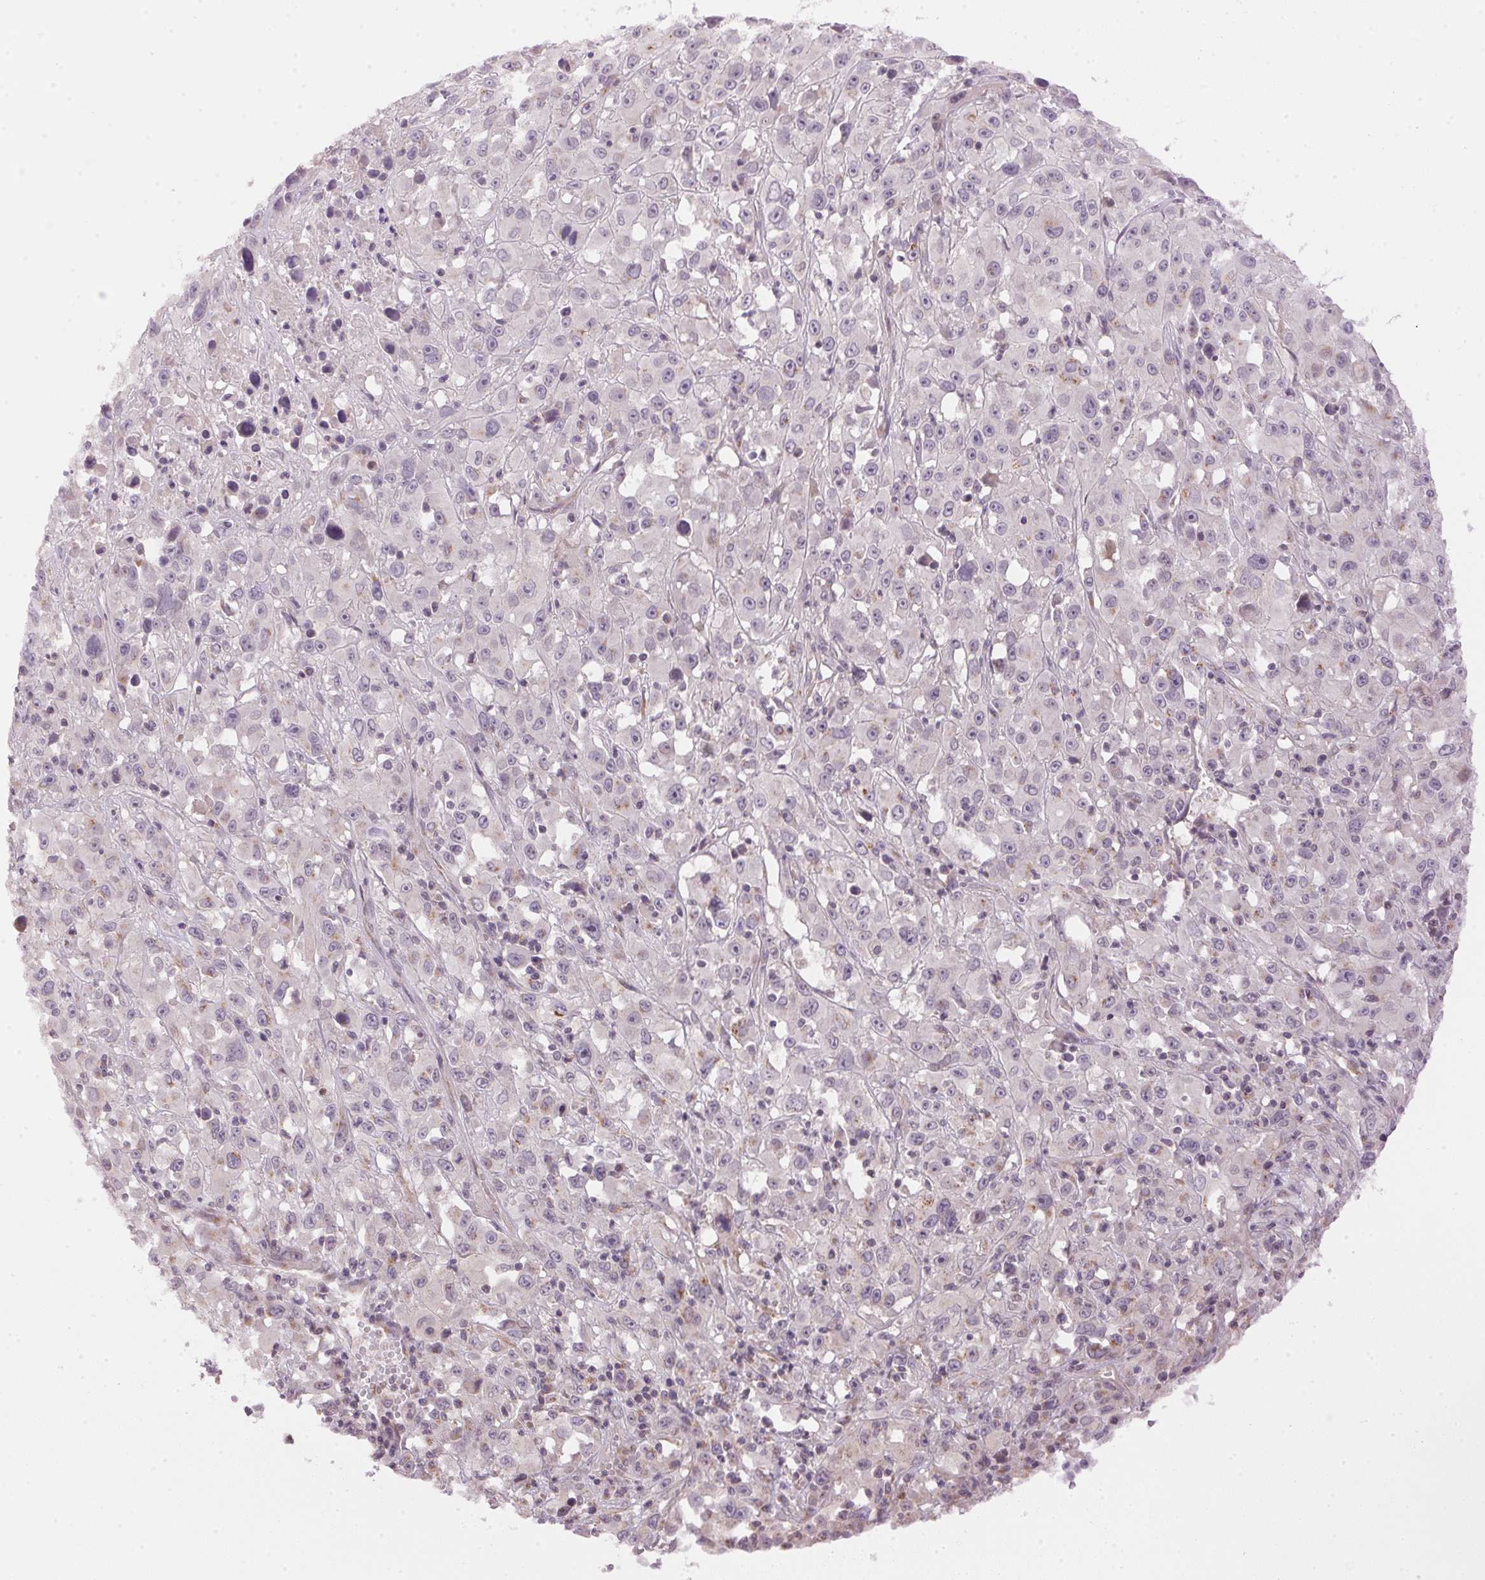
{"staining": {"intensity": "weak", "quantity": "<25%", "location": "cytoplasmic/membranous"}, "tissue": "melanoma", "cell_type": "Tumor cells", "image_type": "cancer", "snomed": [{"axis": "morphology", "description": "Malignant melanoma, Metastatic site"}, {"axis": "topography", "description": "Soft tissue"}], "caption": "A high-resolution histopathology image shows immunohistochemistry staining of malignant melanoma (metastatic site), which demonstrates no significant positivity in tumor cells. (Stains: DAB IHC with hematoxylin counter stain, Microscopy: brightfield microscopy at high magnification).", "gene": "GOLPH3", "patient": {"sex": "male", "age": 50}}